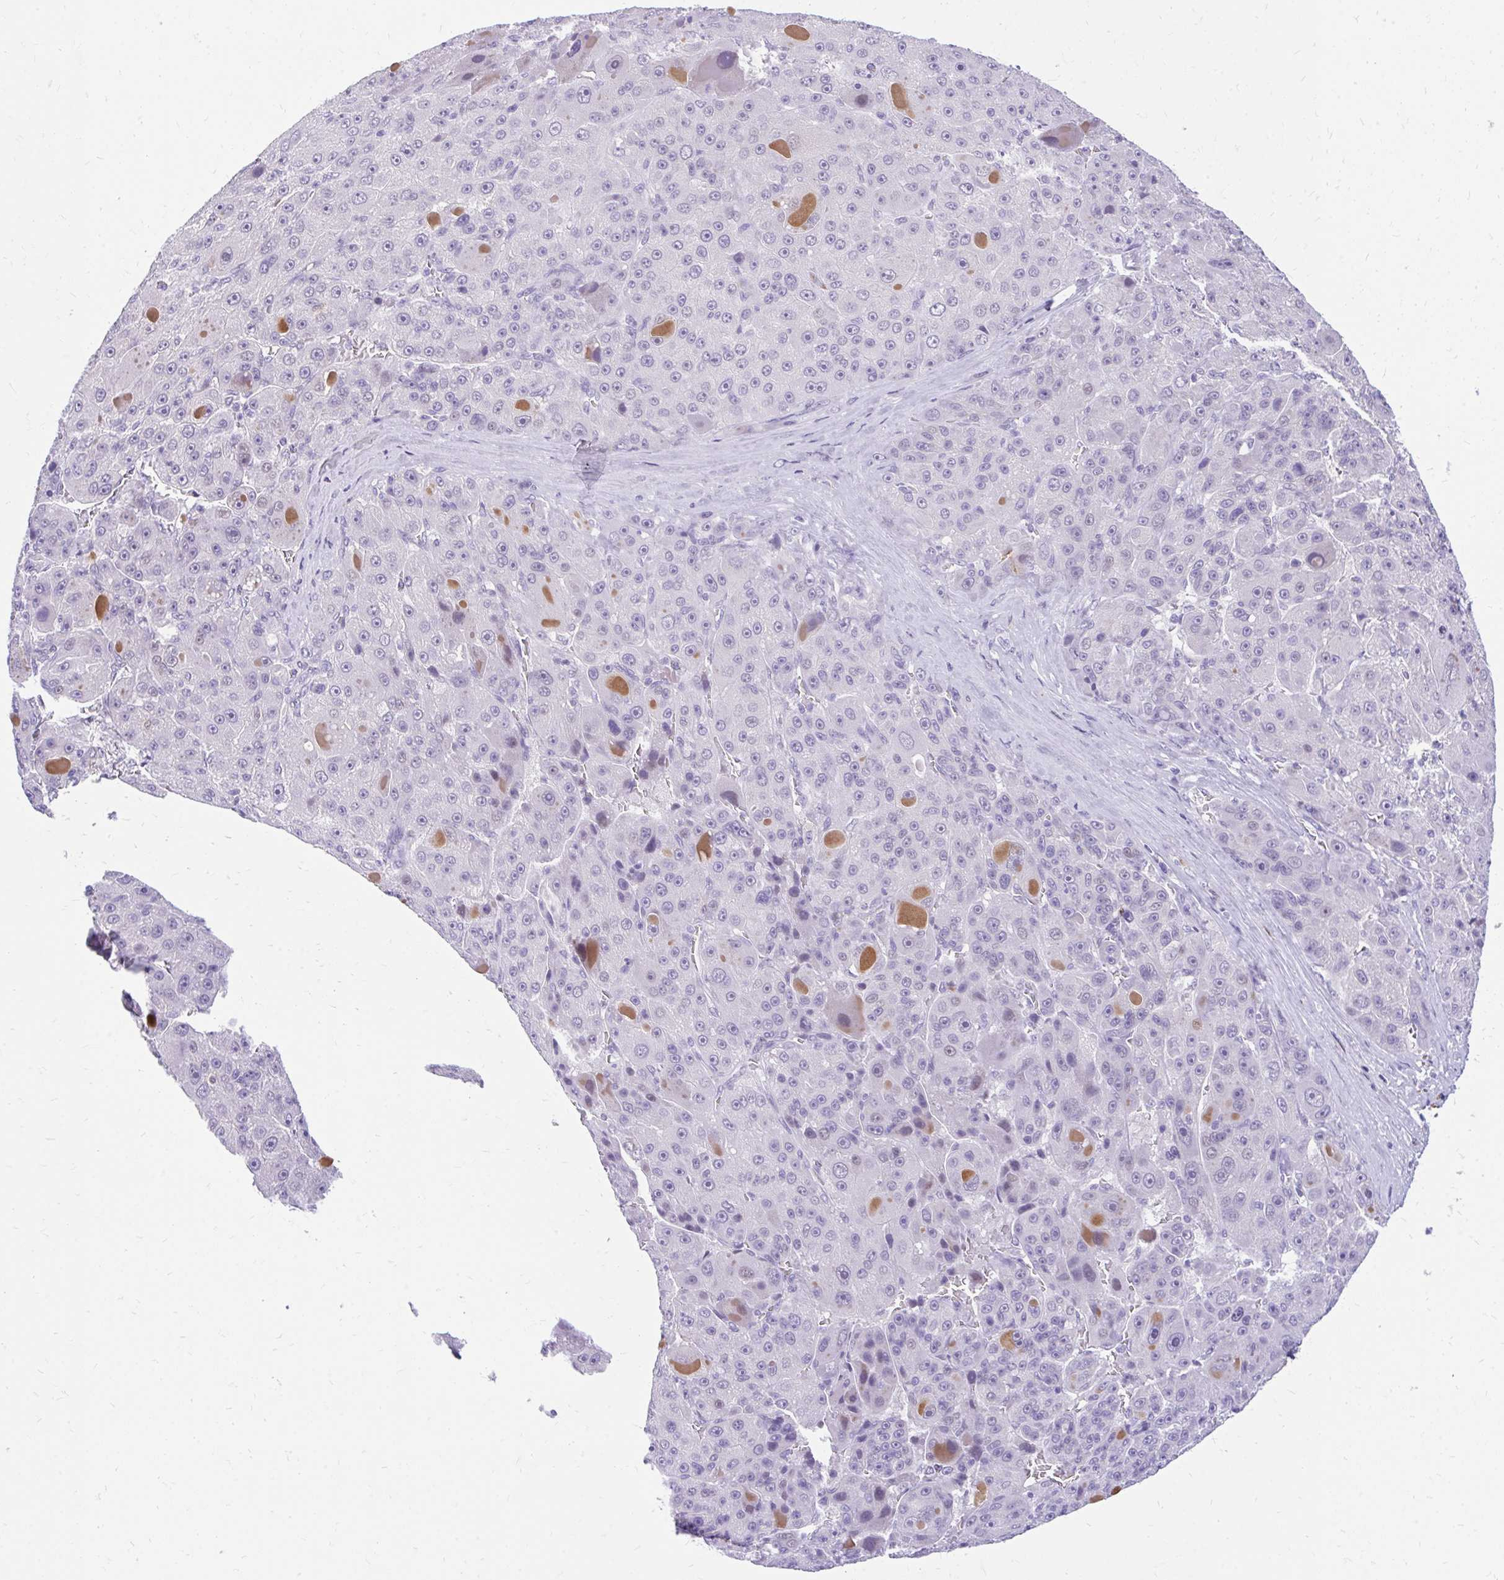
{"staining": {"intensity": "moderate", "quantity": "<25%", "location": "cytoplasmic/membranous"}, "tissue": "liver cancer", "cell_type": "Tumor cells", "image_type": "cancer", "snomed": [{"axis": "morphology", "description": "Carcinoma, Hepatocellular, NOS"}, {"axis": "topography", "description": "Liver"}], "caption": "An image of human liver cancer stained for a protein displays moderate cytoplasmic/membranous brown staining in tumor cells. (brown staining indicates protein expression, while blue staining denotes nuclei).", "gene": "GLB1L2", "patient": {"sex": "male", "age": 76}}